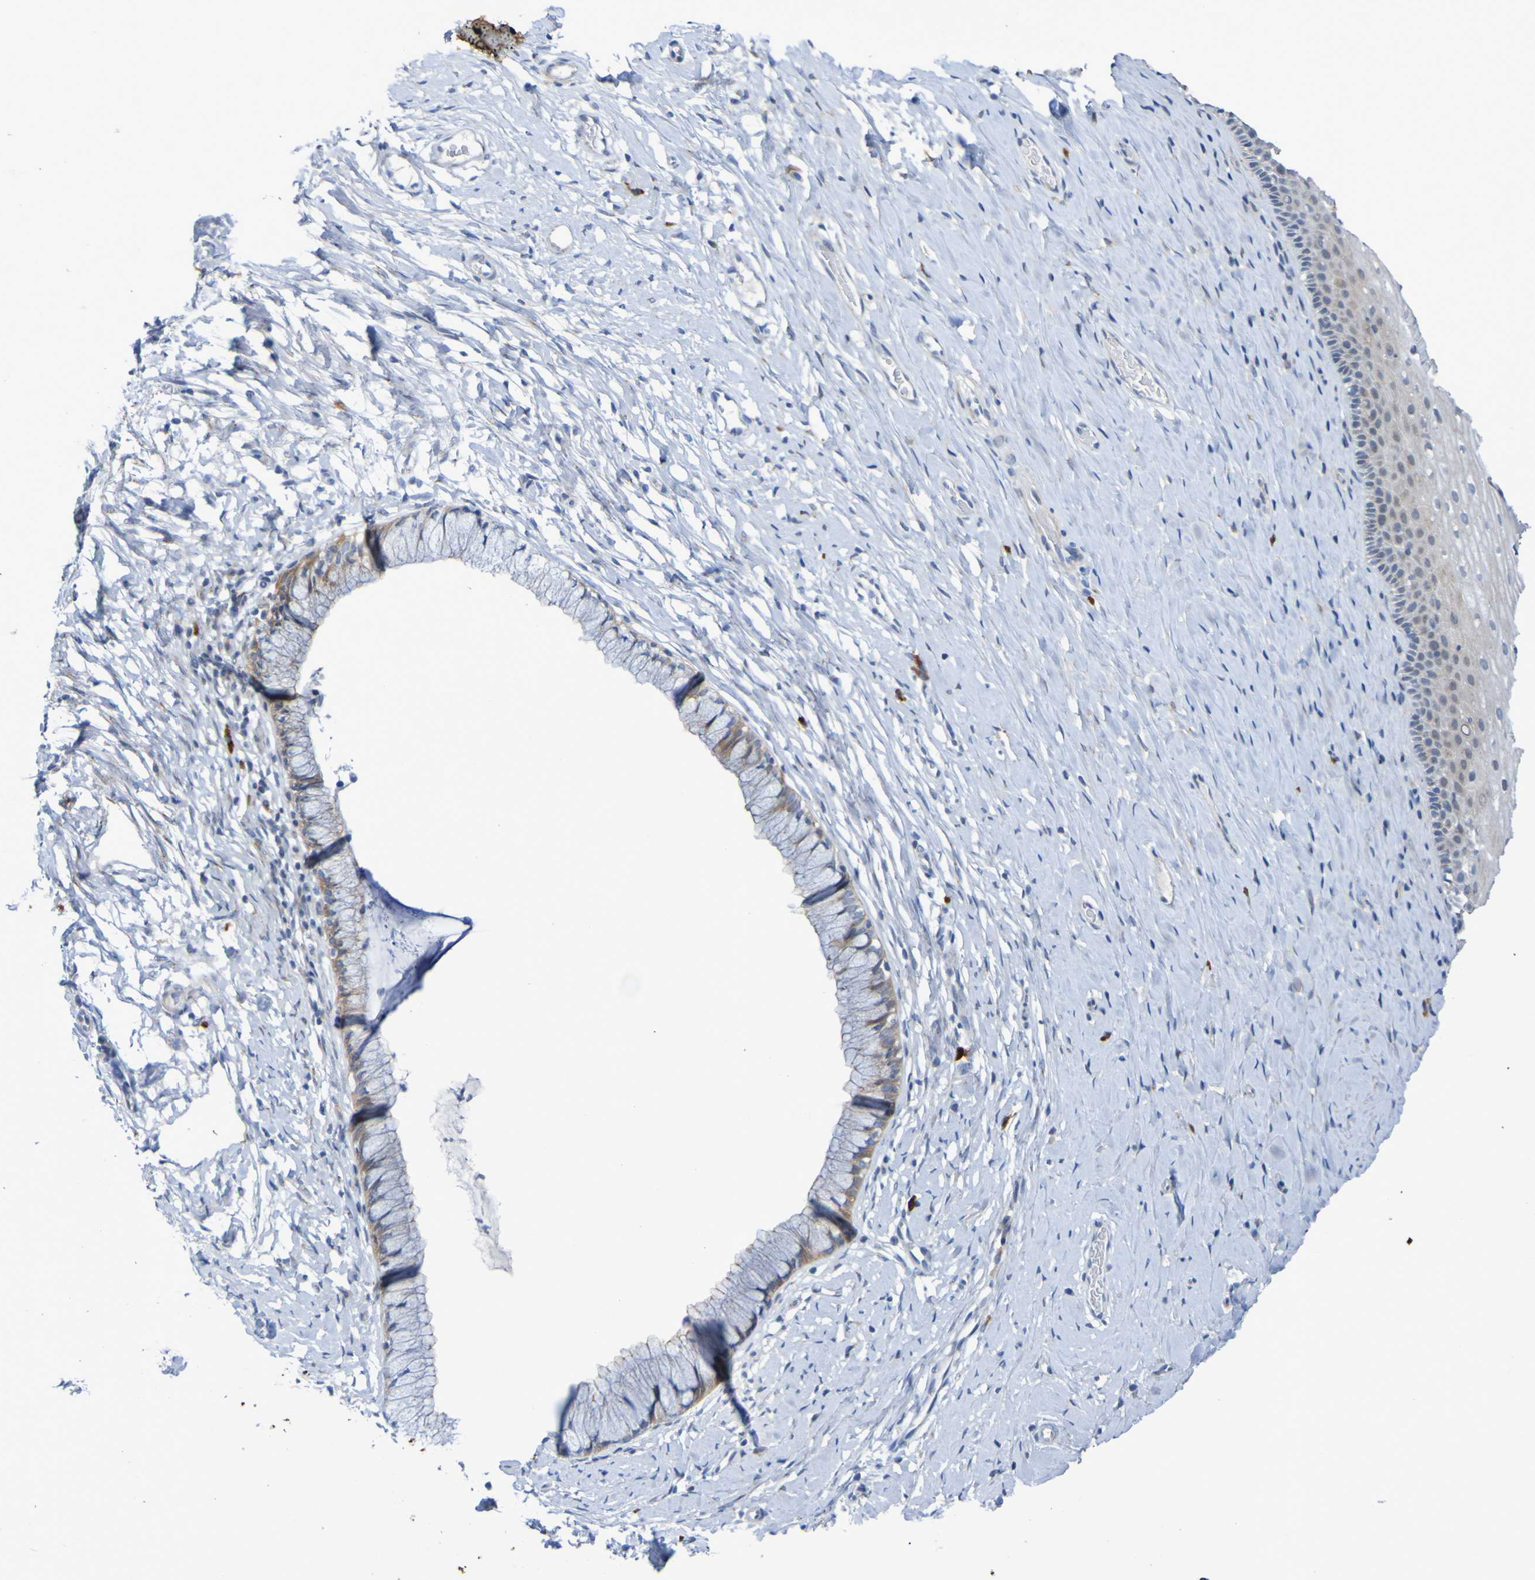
{"staining": {"intensity": "moderate", "quantity": "25%-75%", "location": "cytoplasmic/membranous"}, "tissue": "cervix", "cell_type": "Glandular cells", "image_type": "normal", "snomed": [{"axis": "morphology", "description": "Normal tissue, NOS"}, {"axis": "topography", "description": "Cervix"}], "caption": "Human cervix stained for a protein (brown) exhibits moderate cytoplasmic/membranous positive expression in approximately 25%-75% of glandular cells.", "gene": "C11orf24", "patient": {"sex": "female", "age": 39}}